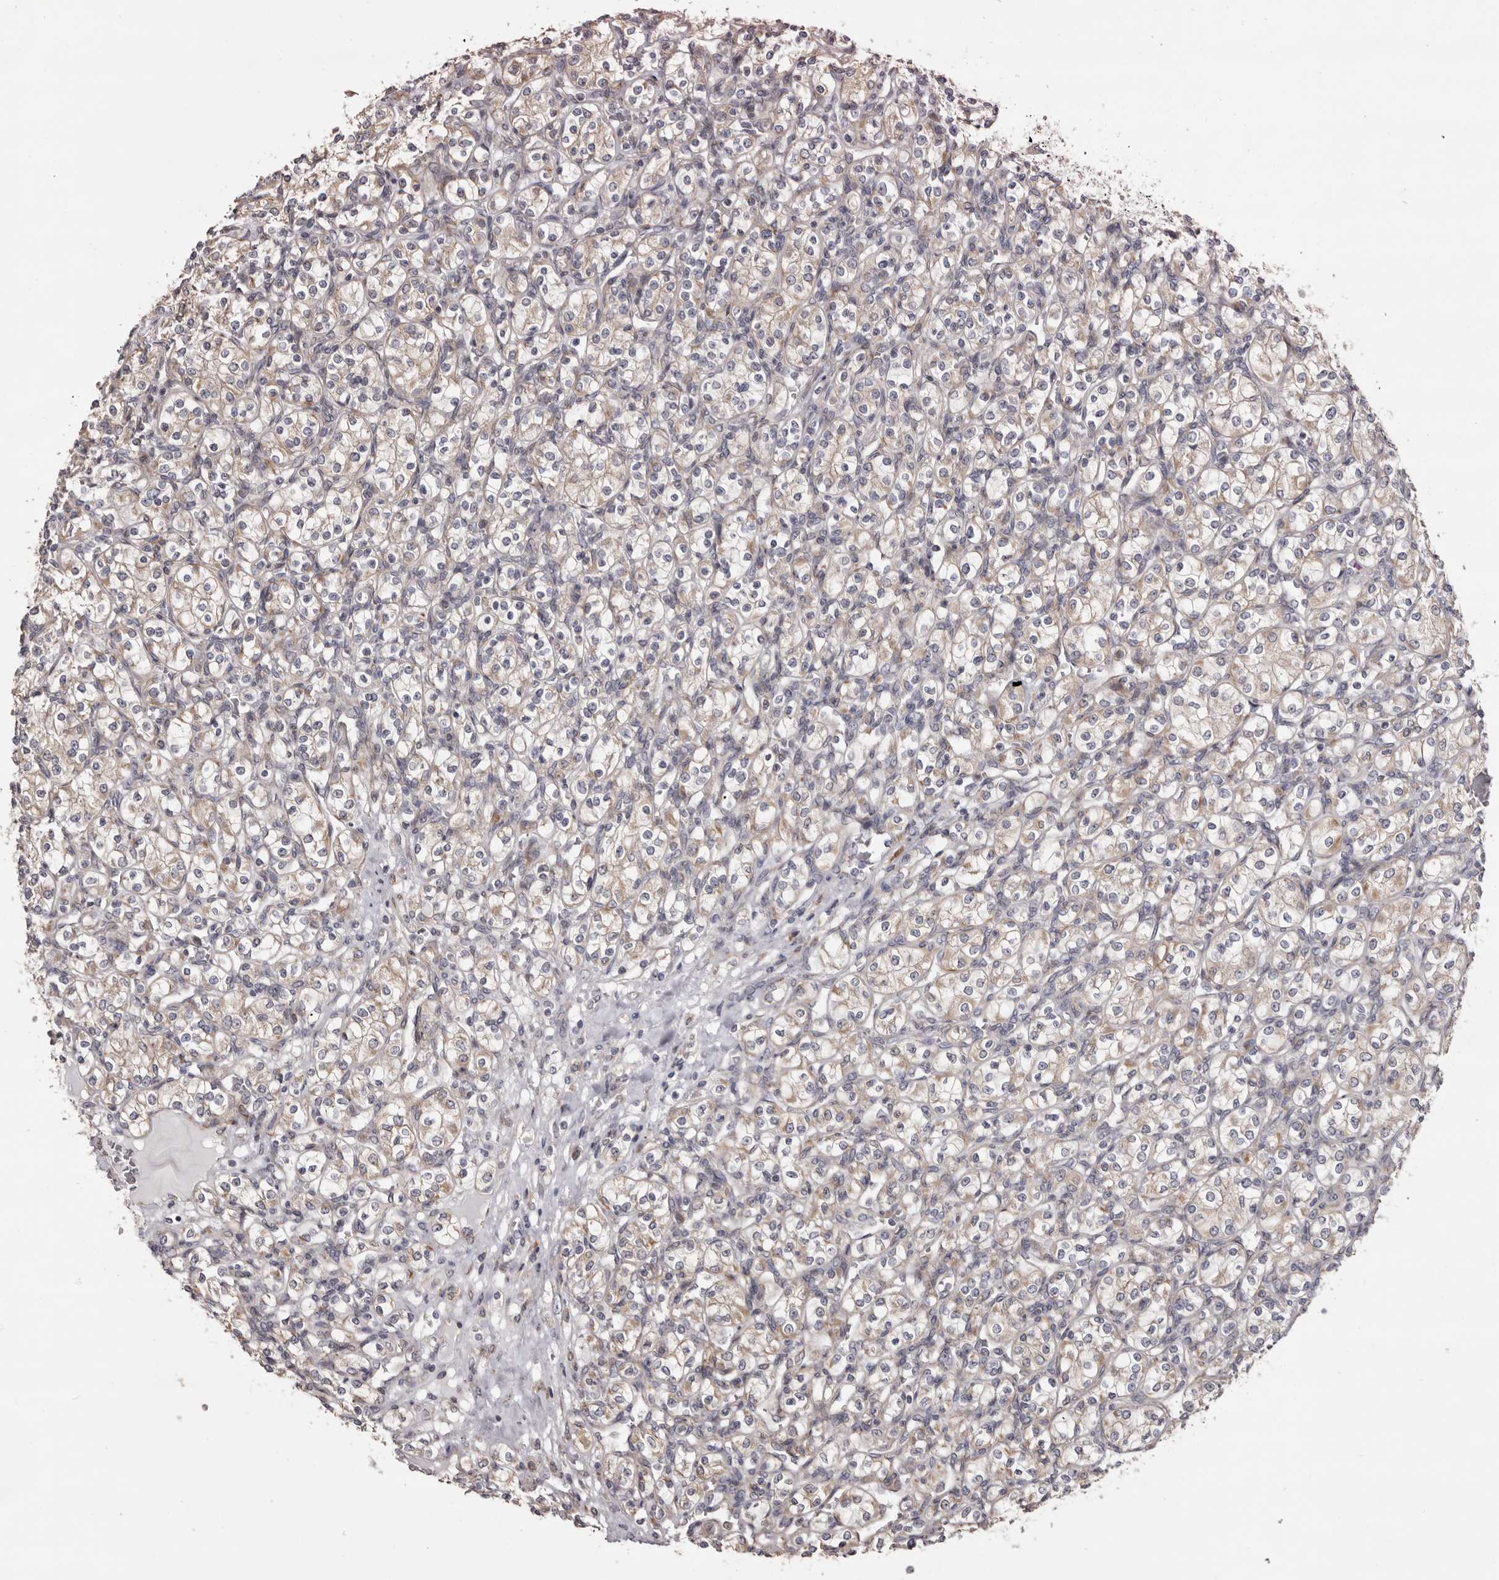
{"staining": {"intensity": "weak", "quantity": "25%-75%", "location": "cytoplasmic/membranous"}, "tissue": "renal cancer", "cell_type": "Tumor cells", "image_type": "cancer", "snomed": [{"axis": "morphology", "description": "Adenocarcinoma, NOS"}, {"axis": "topography", "description": "Kidney"}], "caption": "Approximately 25%-75% of tumor cells in human renal cancer (adenocarcinoma) display weak cytoplasmic/membranous protein staining as visualized by brown immunohistochemical staining.", "gene": "PIGX", "patient": {"sex": "male", "age": 77}}